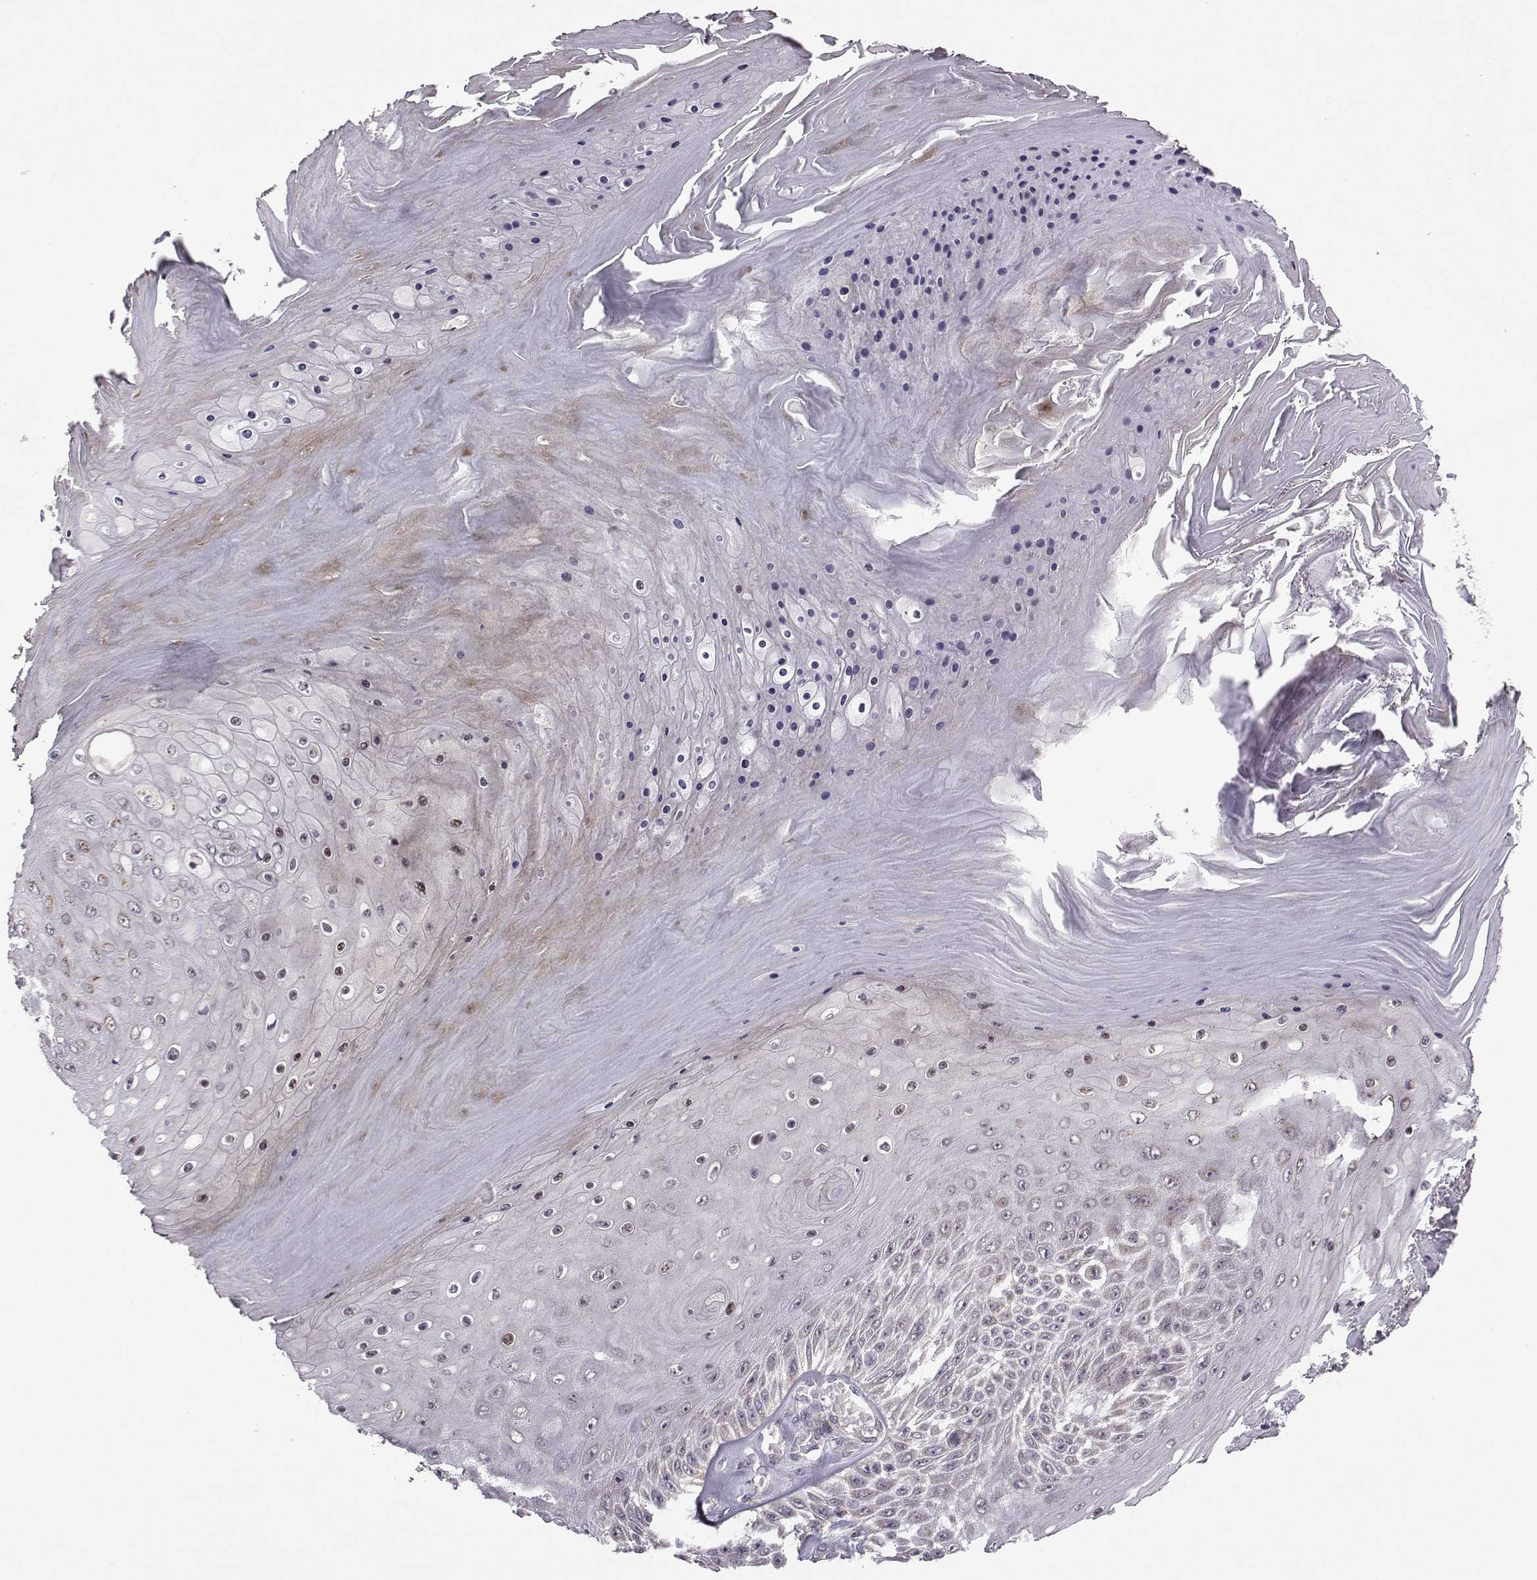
{"staining": {"intensity": "moderate", "quantity": "<25%", "location": "cytoplasmic/membranous"}, "tissue": "skin cancer", "cell_type": "Tumor cells", "image_type": "cancer", "snomed": [{"axis": "morphology", "description": "Squamous cell carcinoma, NOS"}, {"axis": "topography", "description": "Skin"}], "caption": "Skin cancer (squamous cell carcinoma) stained with a protein marker reveals moderate staining in tumor cells.", "gene": "NECAB3", "patient": {"sex": "male", "age": 62}}